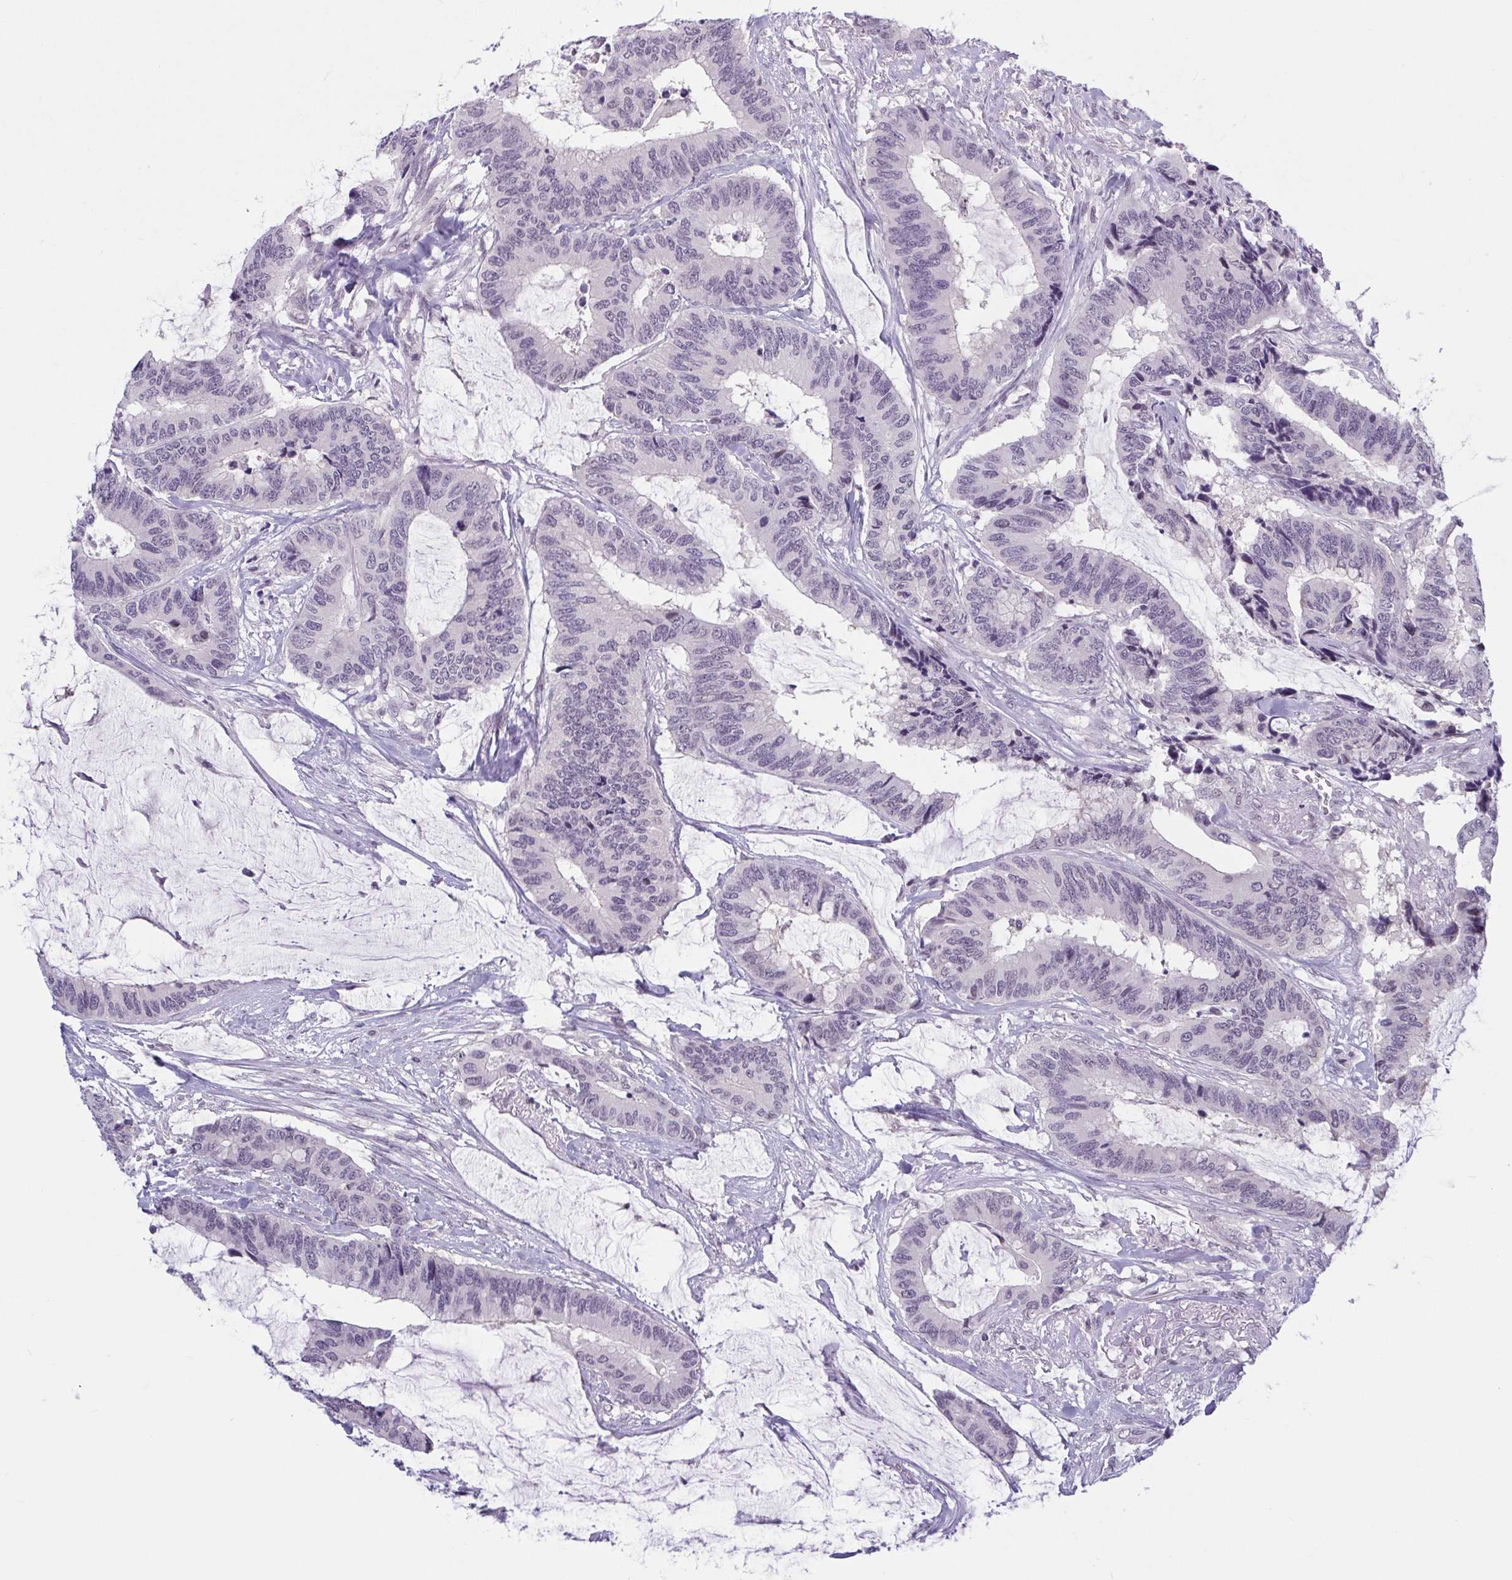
{"staining": {"intensity": "weak", "quantity": "<25%", "location": "nuclear"}, "tissue": "colorectal cancer", "cell_type": "Tumor cells", "image_type": "cancer", "snomed": [{"axis": "morphology", "description": "Adenocarcinoma, NOS"}, {"axis": "topography", "description": "Rectum"}], "caption": "High power microscopy histopathology image of an immunohistochemistry (IHC) micrograph of colorectal cancer (adenocarcinoma), revealing no significant expression in tumor cells. The staining is performed using DAB (3,3'-diaminobenzidine) brown chromogen with nuclei counter-stained in using hematoxylin.", "gene": "TTC7B", "patient": {"sex": "female", "age": 59}}